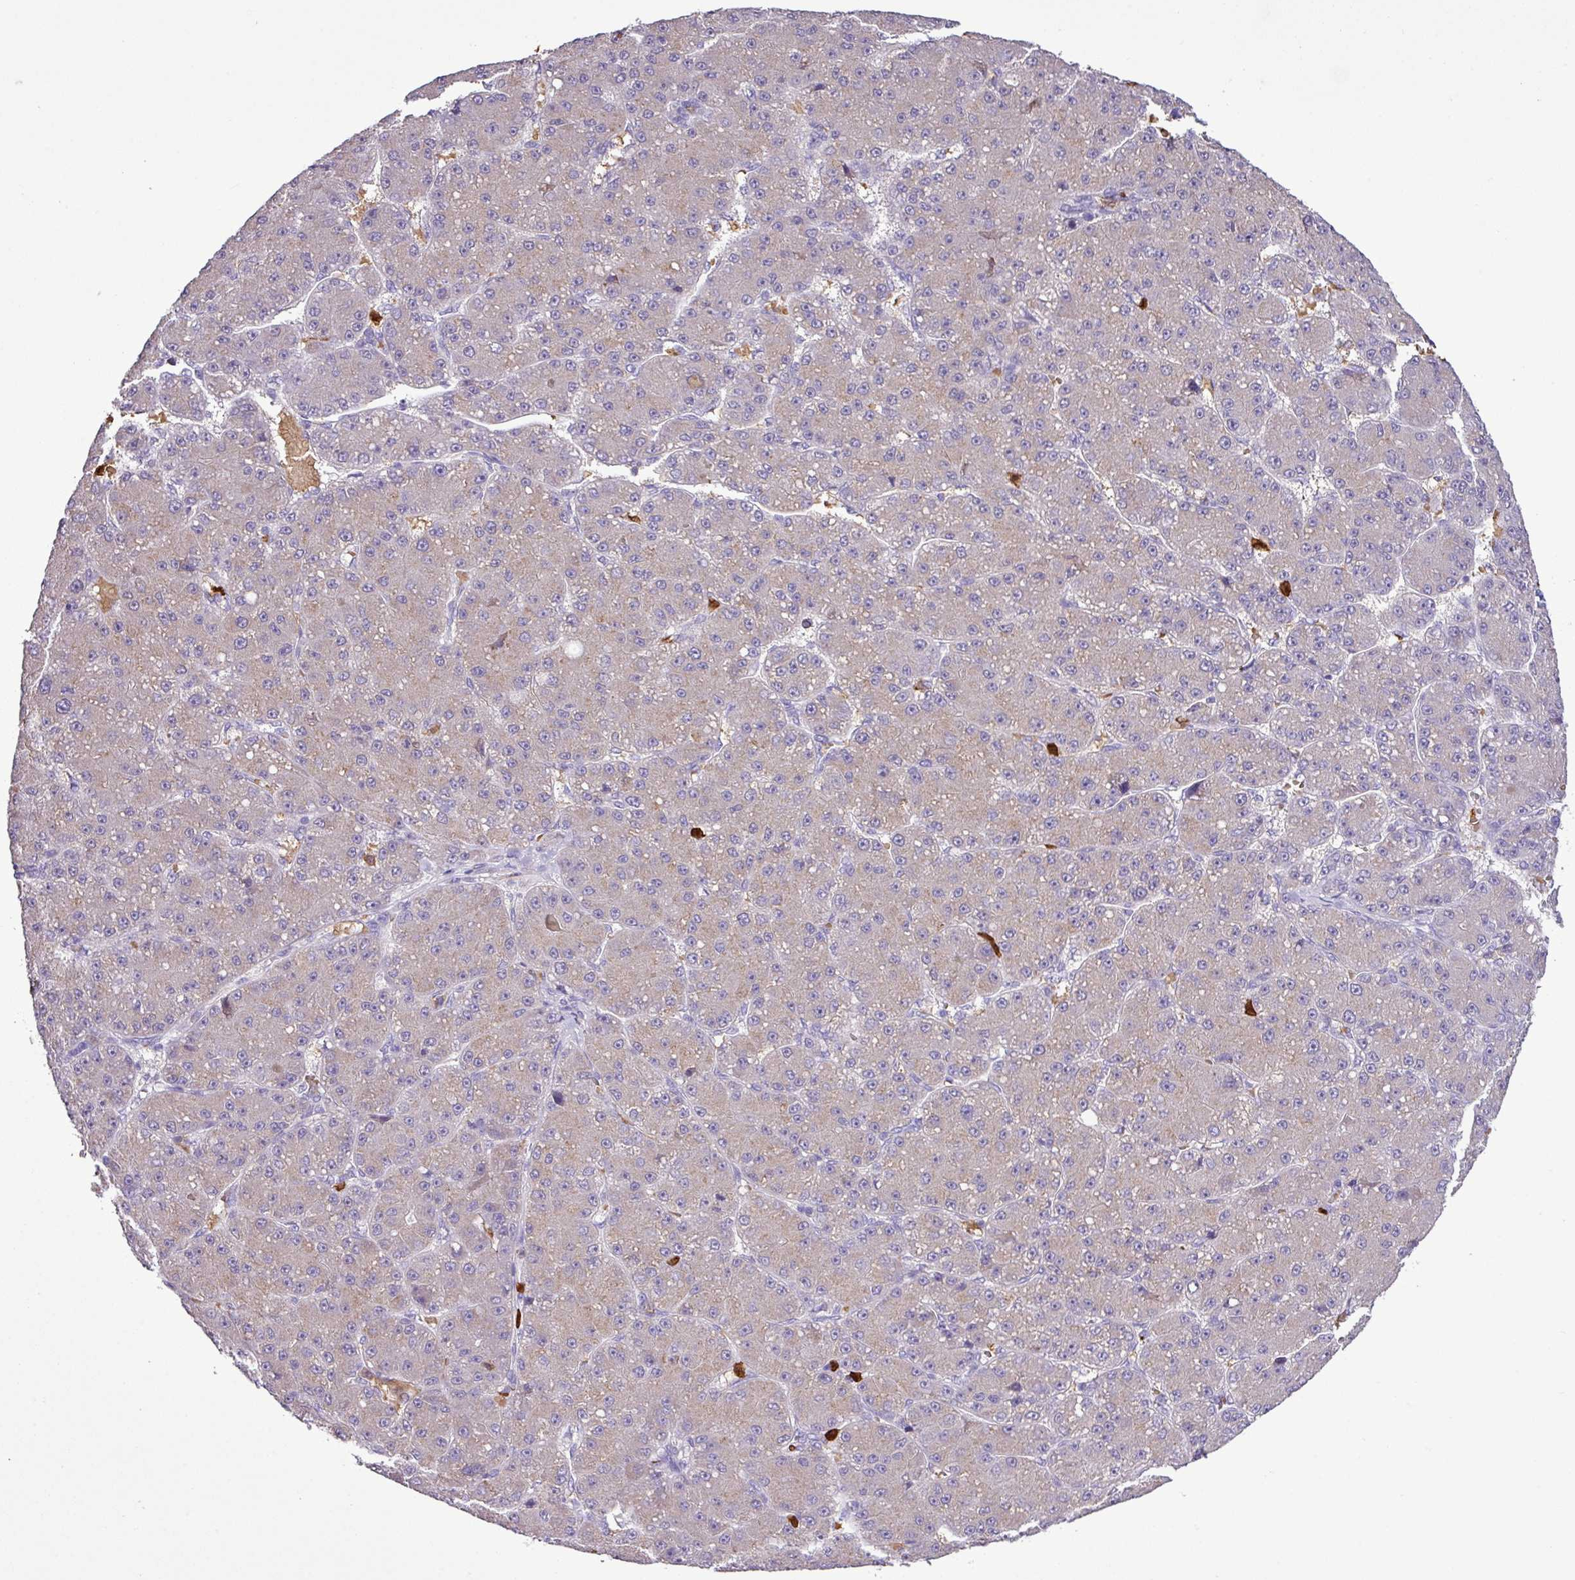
{"staining": {"intensity": "negative", "quantity": "none", "location": "none"}, "tissue": "liver cancer", "cell_type": "Tumor cells", "image_type": "cancer", "snomed": [{"axis": "morphology", "description": "Carcinoma, Hepatocellular, NOS"}, {"axis": "topography", "description": "Liver"}], "caption": "Photomicrograph shows no protein expression in tumor cells of liver hepatocellular carcinoma tissue. Brightfield microscopy of immunohistochemistry stained with DAB (brown) and hematoxylin (blue), captured at high magnification.", "gene": "MGAT4B", "patient": {"sex": "male", "age": 67}}